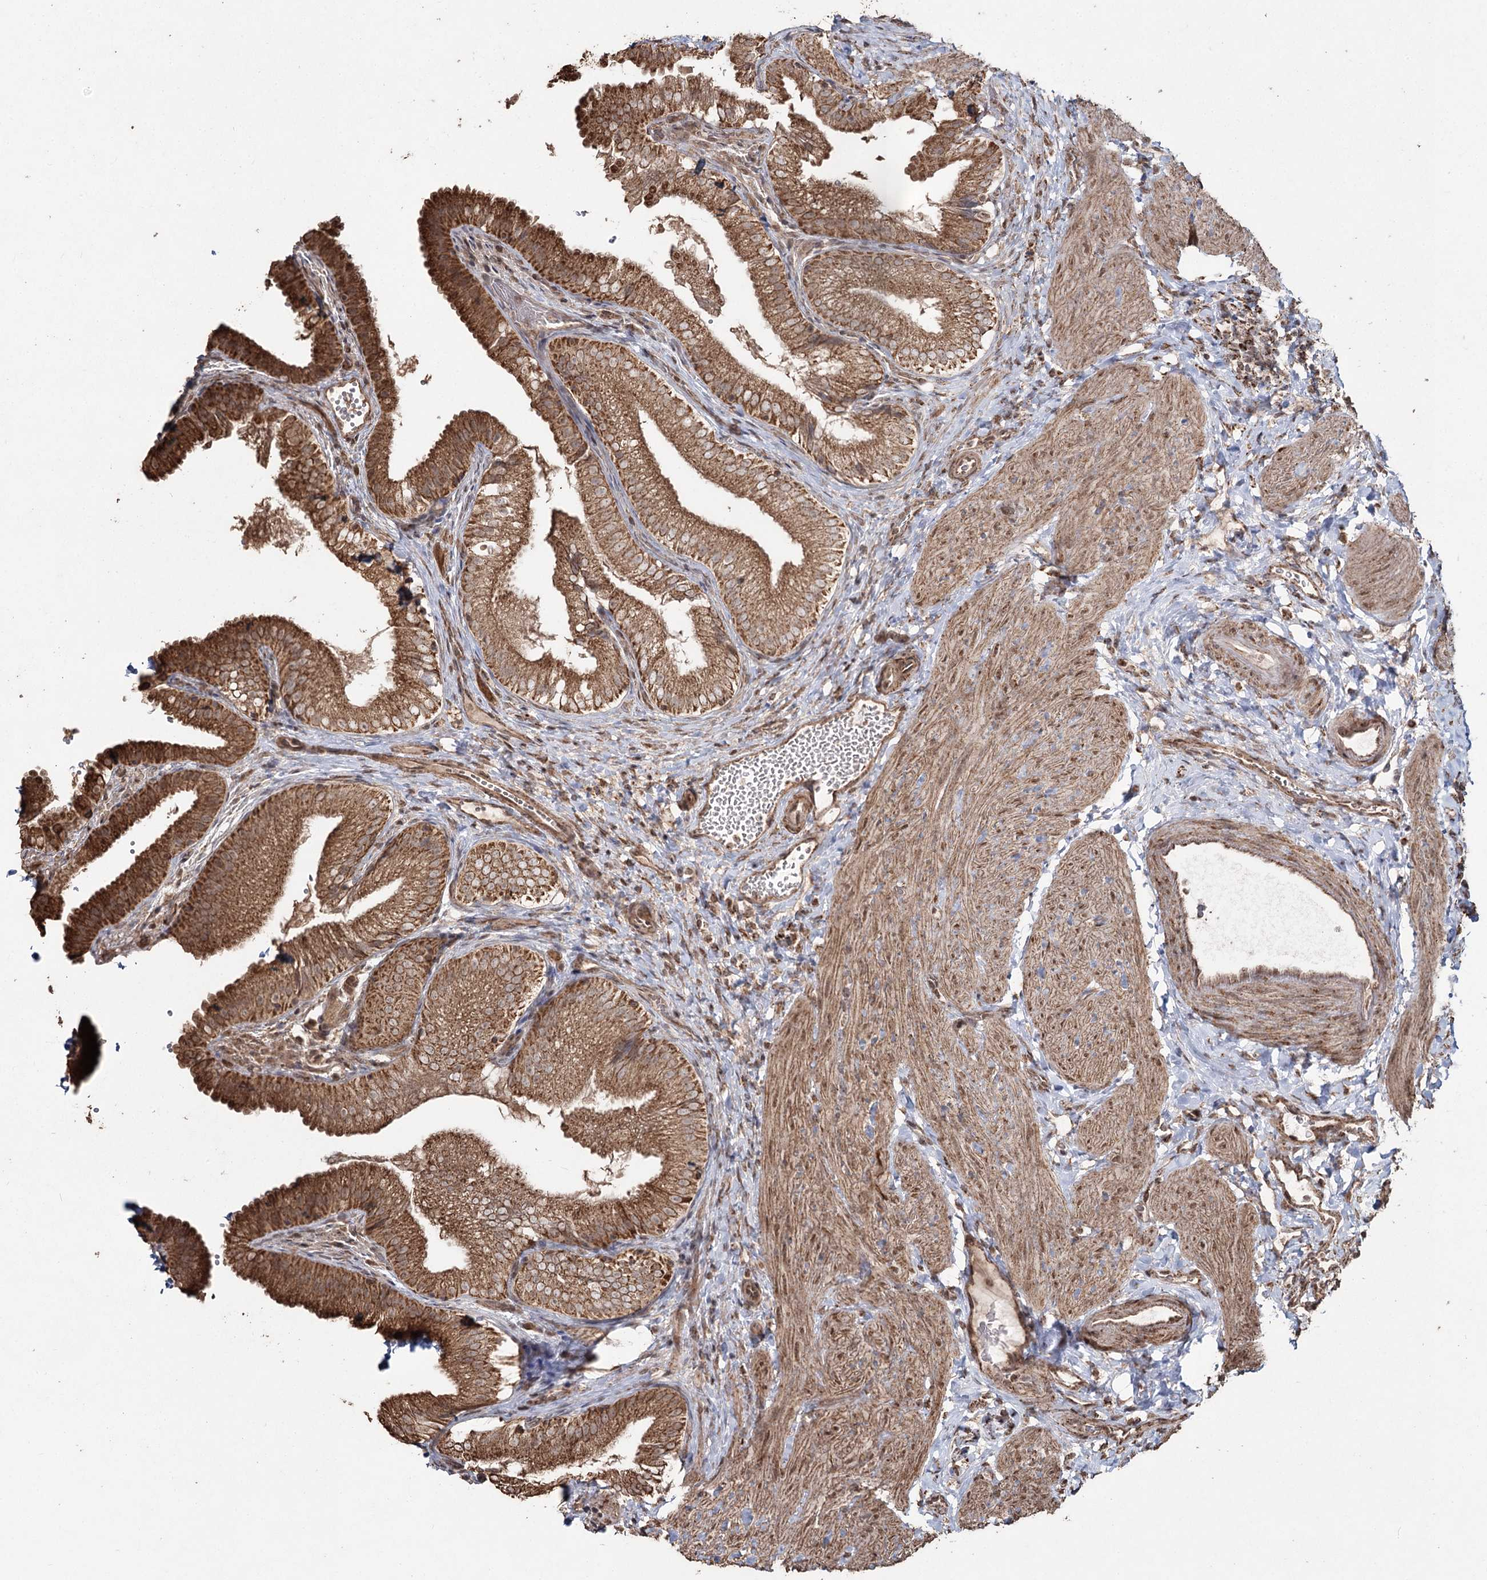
{"staining": {"intensity": "moderate", "quantity": ">75%", "location": "cytoplasmic/membranous"}, "tissue": "gallbladder", "cell_type": "Glandular cells", "image_type": "normal", "snomed": [{"axis": "morphology", "description": "Normal tissue, NOS"}, {"axis": "topography", "description": "Gallbladder"}], "caption": "Protein staining reveals moderate cytoplasmic/membranous positivity in about >75% of glandular cells in unremarkable gallbladder. Using DAB (brown) and hematoxylin (blue) stains, captured at high magnification using brightfield microscopy.", "gene": "SLF2", "patient": {"sex": "female", "age": 30}}